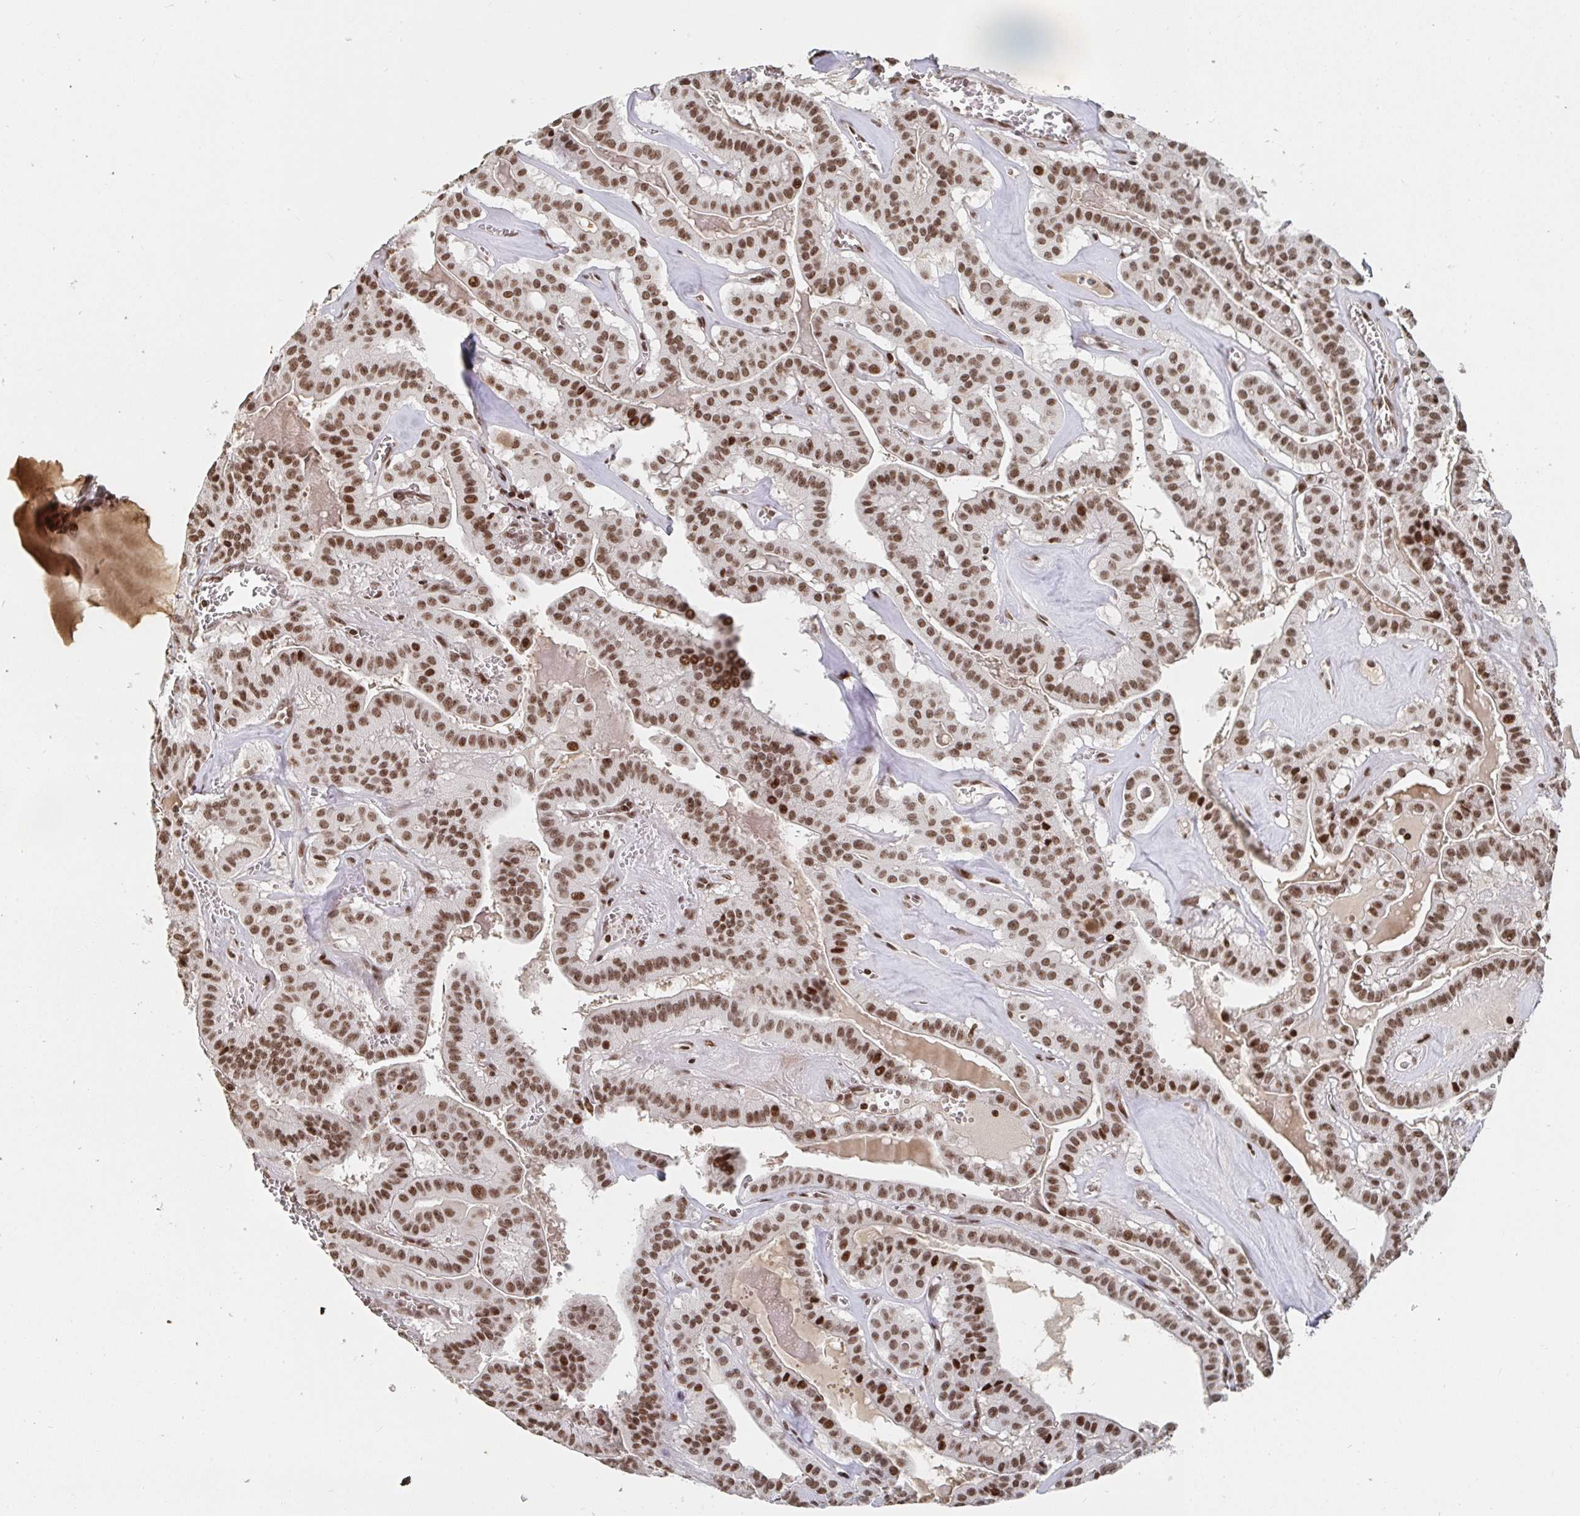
{"staining": {"intensity": "moderate", "quantity": ">75%", "location": "nuclear"}, "tissue": "thyroid cancer", "cell_type": "Tumor cells", "image_type": "cancer", "snomed": [{"axis": "morphology", "description": "Papillary adenocarcinoma, NOS"}, {"axis": "topography", "description": "Thyroid gland"}], "caption": "Protein staining by immunohistochemistry exhibits moderate nuclear staining in approximately >75% of tumor cells in thyroid cancer. (Brightfield microscopy of DAB IHC at high magnification).", "gene": "ZDHHC12", "patient": {"sex": "male", "age": 52}}